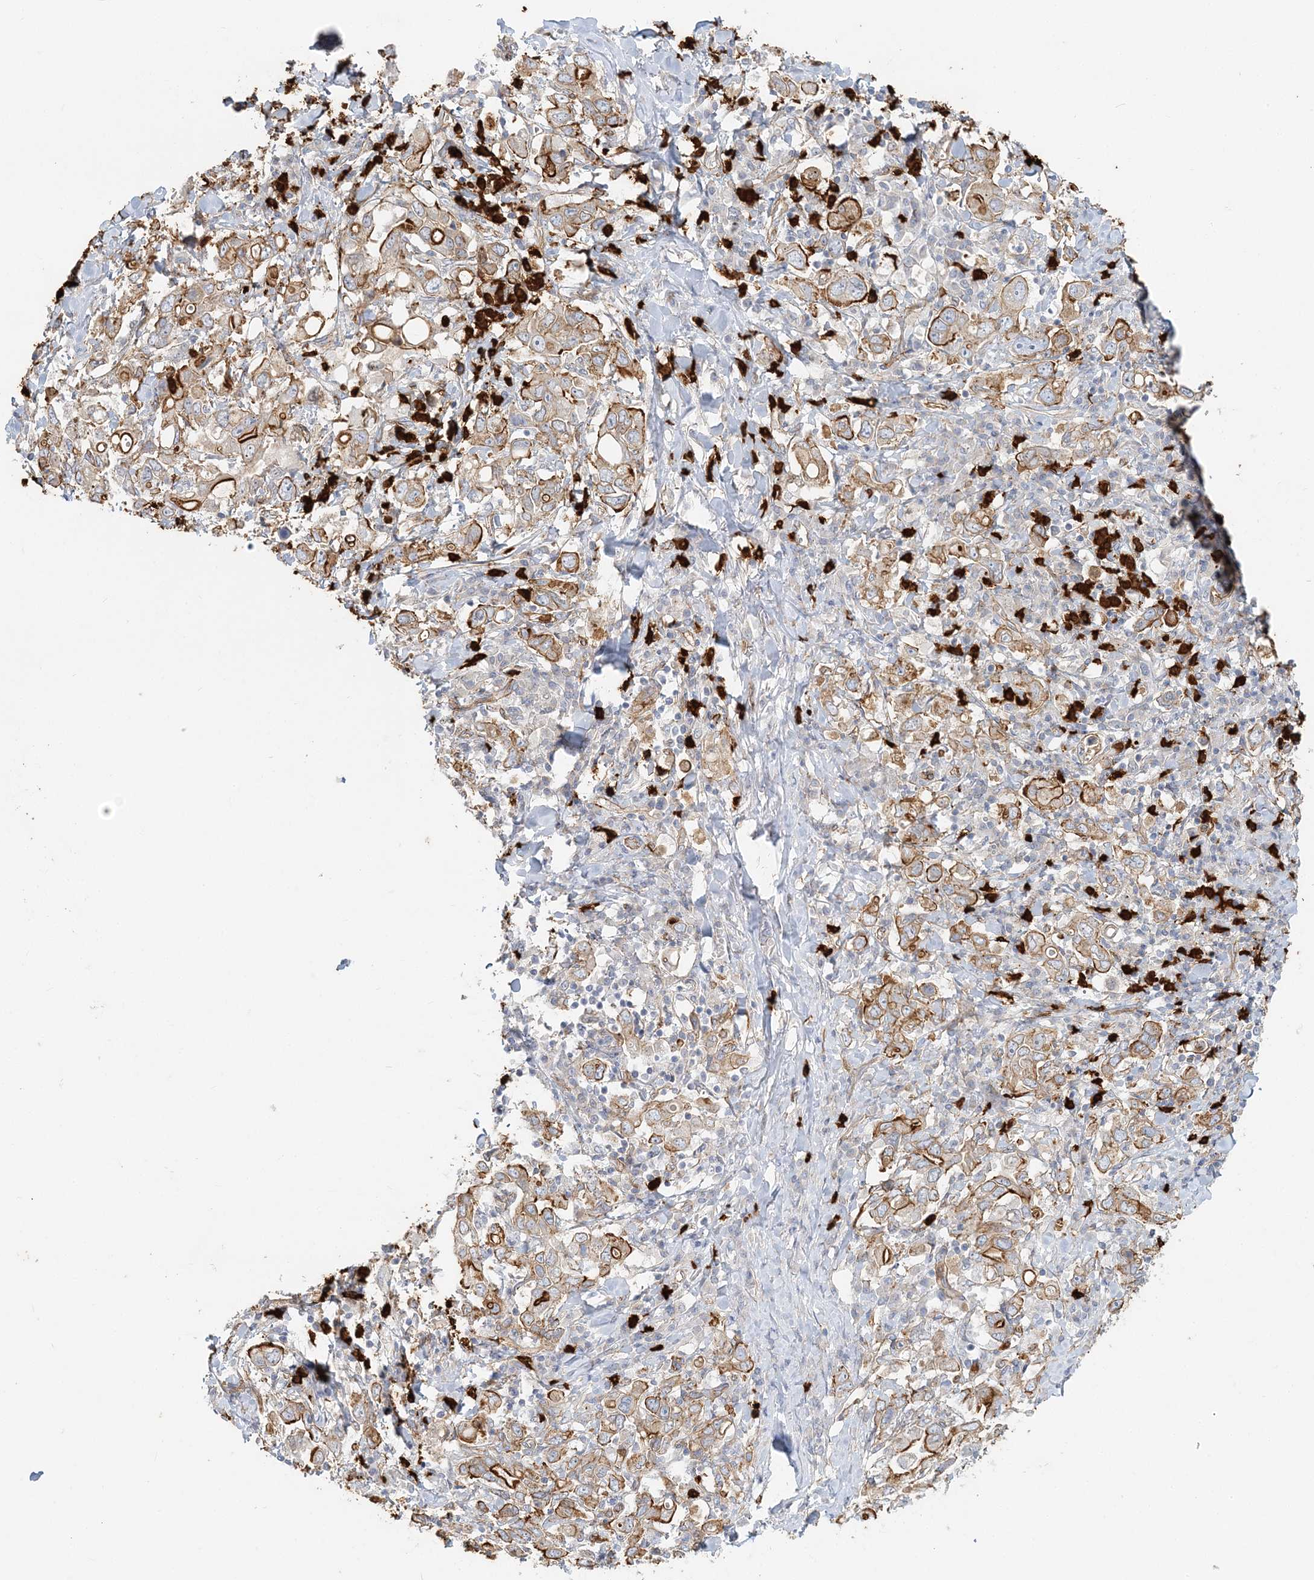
{"staining": {"intensity": "moderate", "quantity": ">75%", "location": "cytoplasmic/membranous"}, "tissue": "stomach cancer", "cell_type": "Tumor cells", "image_type": "cancer", "snomed": [{"axis": "morphology", "description": "Adenocarcinoma, NOS"}, {"axis": "topography", "description": "Stomach, upper"}], "caption": "Stomach cancer (adenocarcinoma) was stained to show a protein in brown. There is medium levels of moderate cytoplasmic/membranous staining in approximately >75% of tumor cells.", "gene": "DNAH1", "patient": {"sex": "male", "age": 62}}